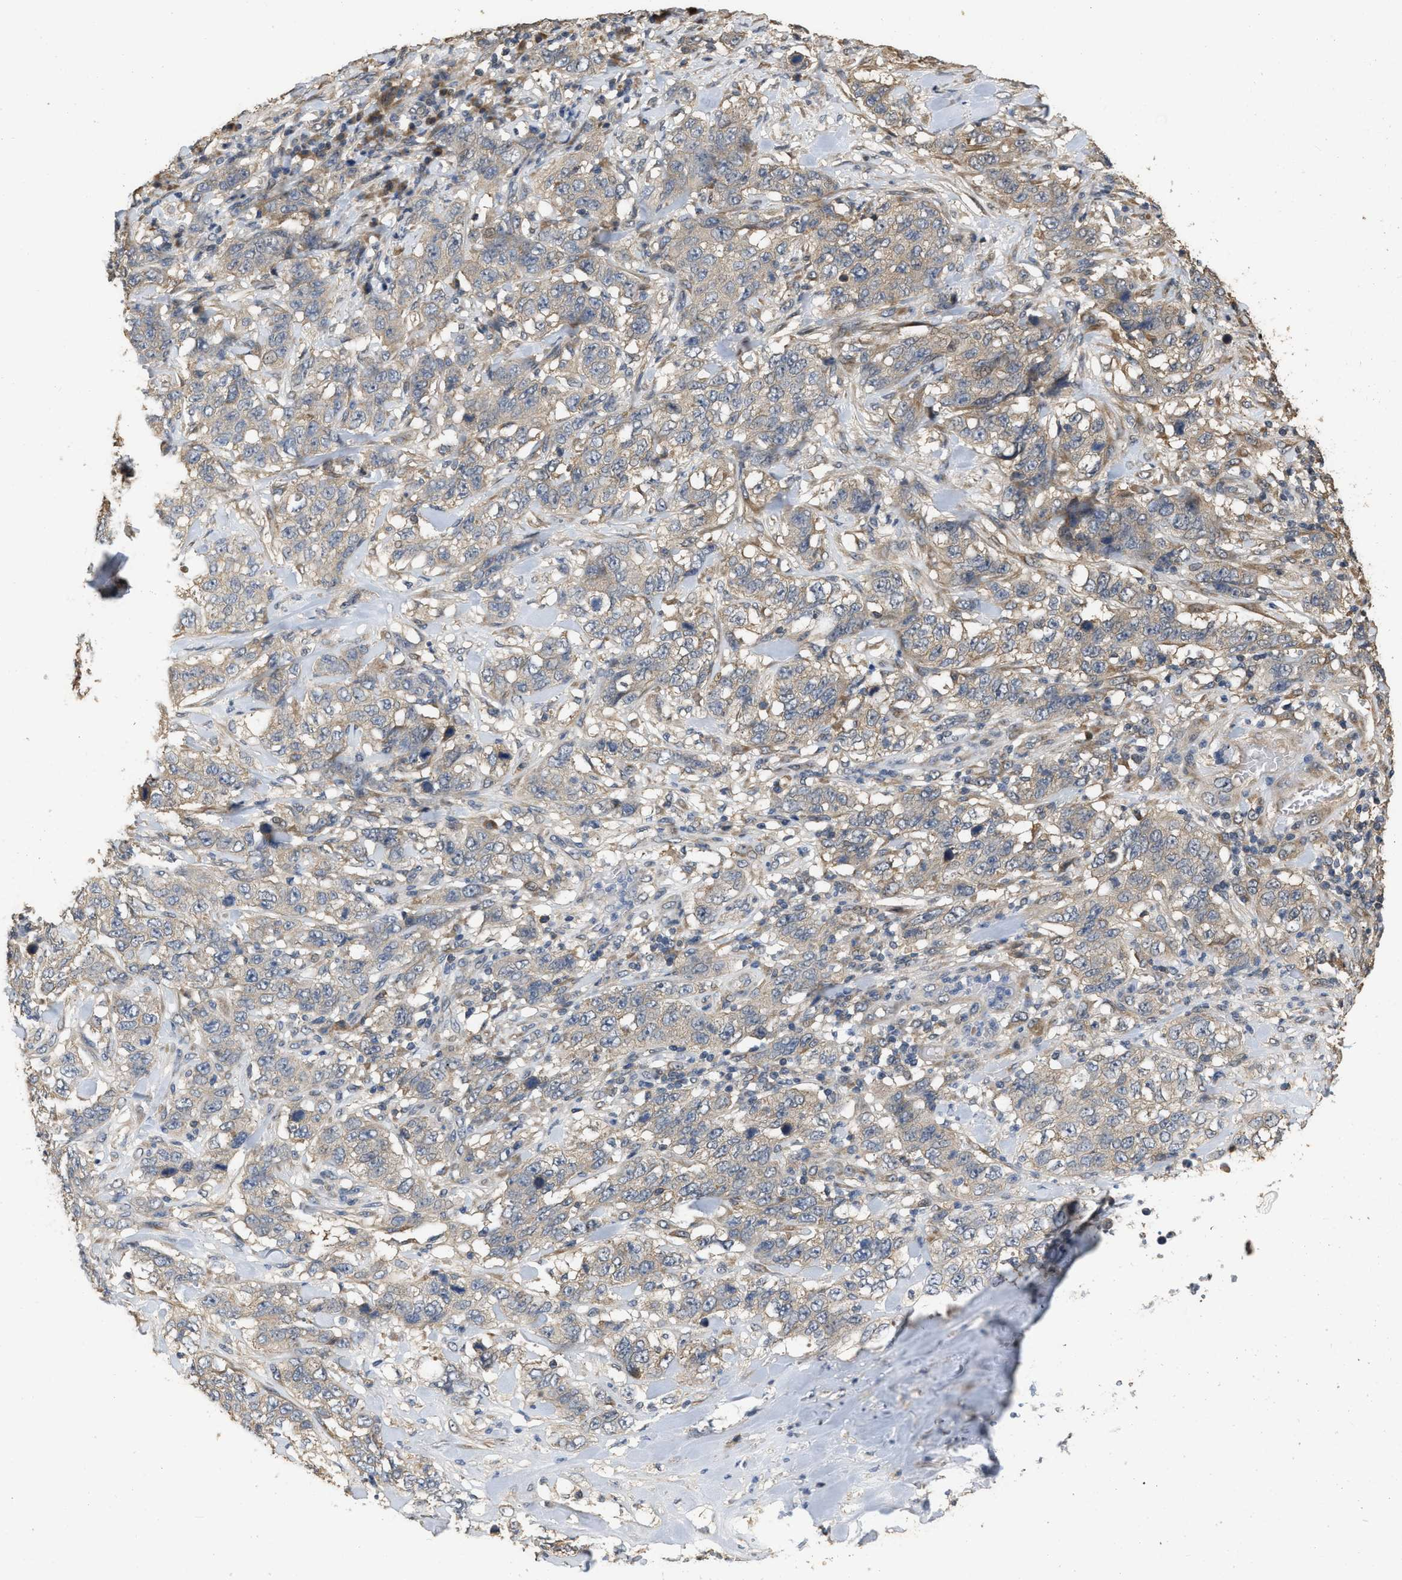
{"staining": {"intensity": "weak", "quantity": ">75%", "location": "cytoplasmic/membranous"}, "tissue": "stomach cancer", "cell_type": "Tumor cells", "image_type": "cancer", "snomed": [{"axis": "morphology", "description": "Adenocarcinoma, NOS"}, {"axis": "topography", "description": "Stomach"}], "caption": "Approximately >75% of tumor cells in human stomach cancer (adenocarcinoma) reveal weak cytoplasmic/membranous protein positivity as visualized by brown immunohistochemical staining.", "gene": "NCS1", "patient": {"sex": "male", "age": 48}}